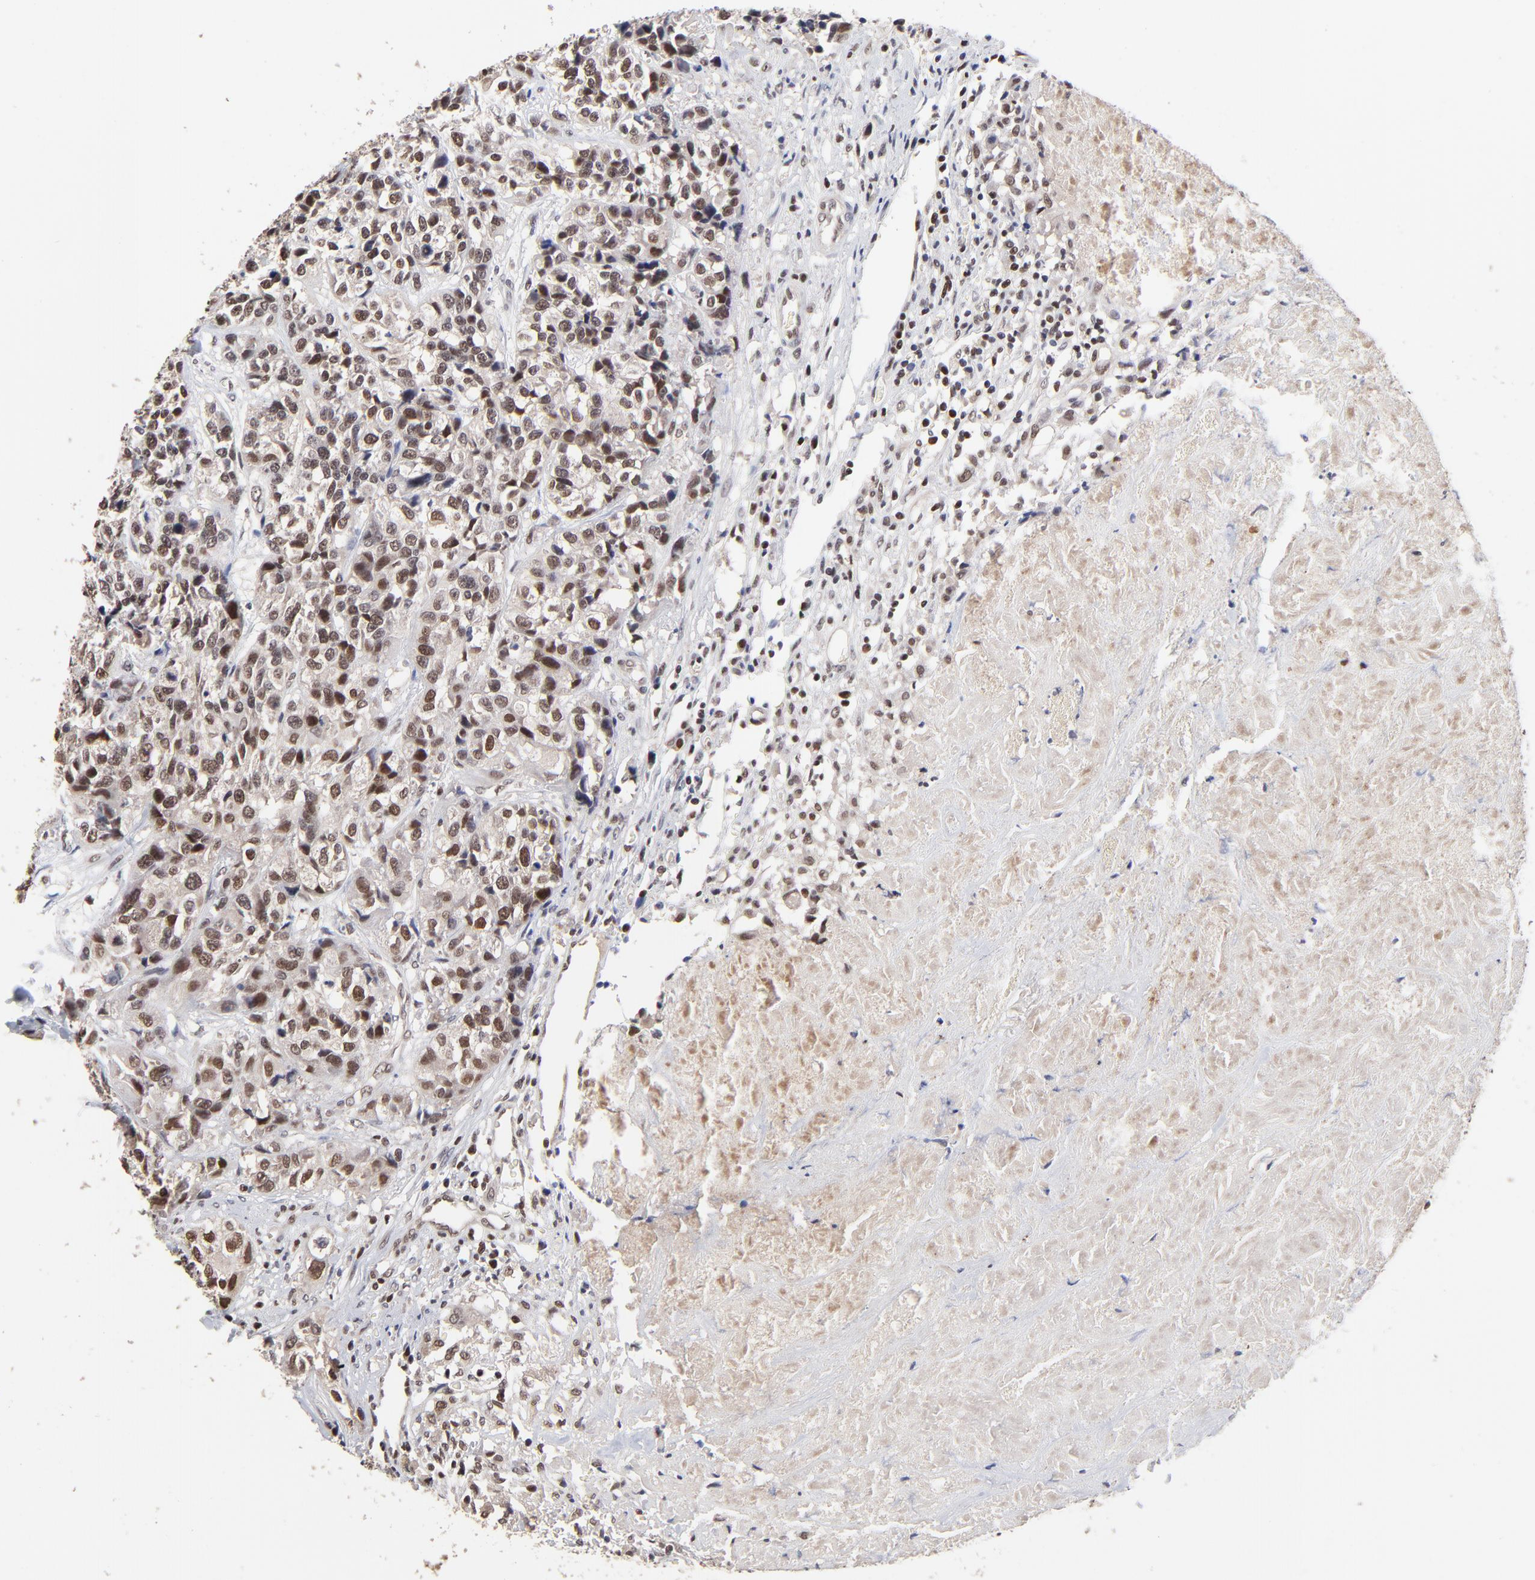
{"staining": {"intensity": "moderate", "quantity": ">75%", "location": "nuclear"}, "tissue": "urothelial cancer", "cell_type": "Tumor cells", "image_type": "cancer", "snomed": [{"axis": "morphology", "description": "Urothelial carcinoma, High grade"}, {"axis": "topography", "description": "Urinary bladder"}], "caption": "High-power microscopy captured an immunohistochemistry micrograph of urothelial cancer, revealing moderate nuclear positivity in about >75% of tumor cells.", "gene": "DSN1", "patient": {"sex": "female", "age": 81}}